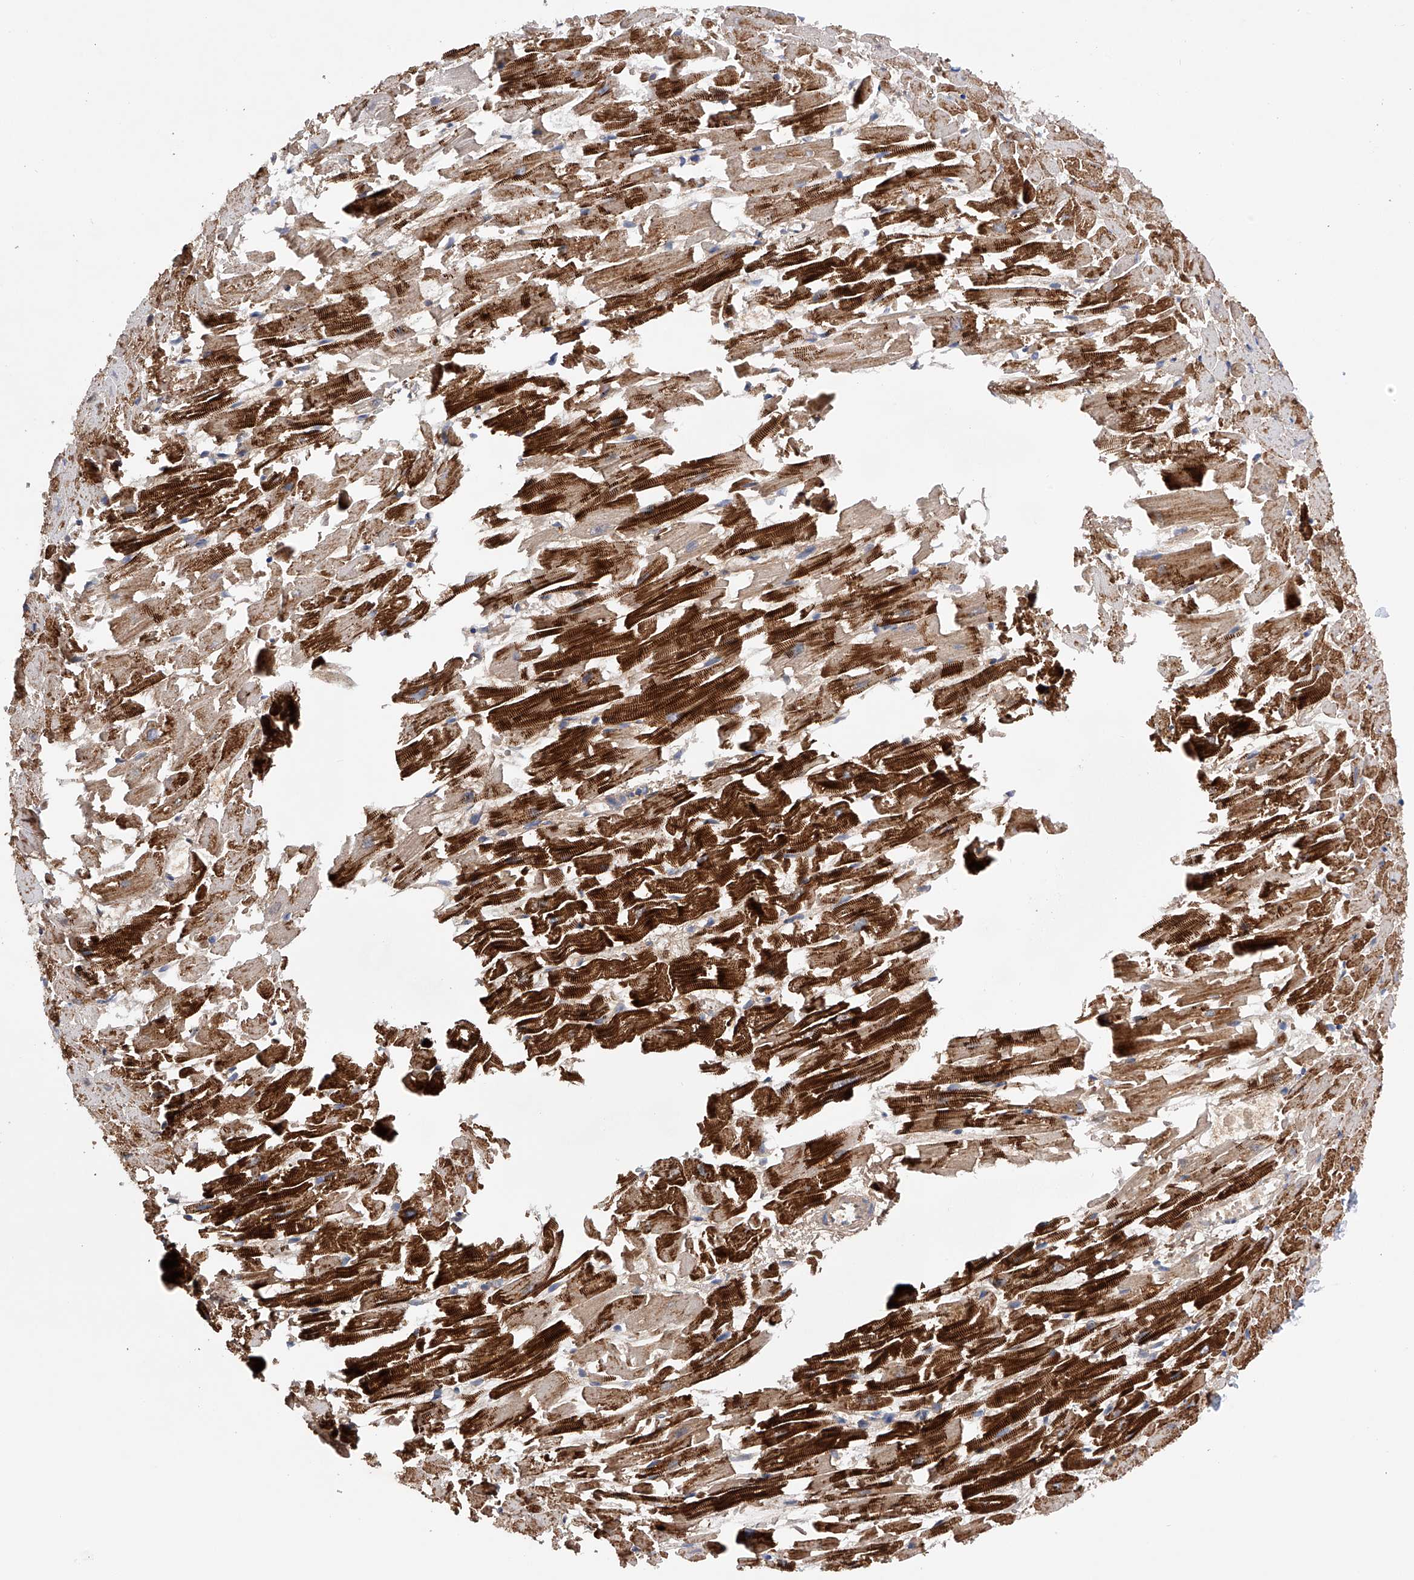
{"staining": {"intensity": "strong", "quantity": "25%-75%", "location": "cytoplasmic/membranous"}, "tissue": "heart muscle", "cell_type": "Cardiomyocytes", "image_type": "normal", "snomed": [{"axis": "morphology", "description": "Normal tissue, NOS"}, {"axis": "topography", "description": "Heart"}], "caption": "Cardiomyocytes show strong cytoplasmic/membranous positivity in about 25%-75% of cells in benign heart muscle.", "gene": "MLYCD", "patient": {"sex": "female", "age": 64}}